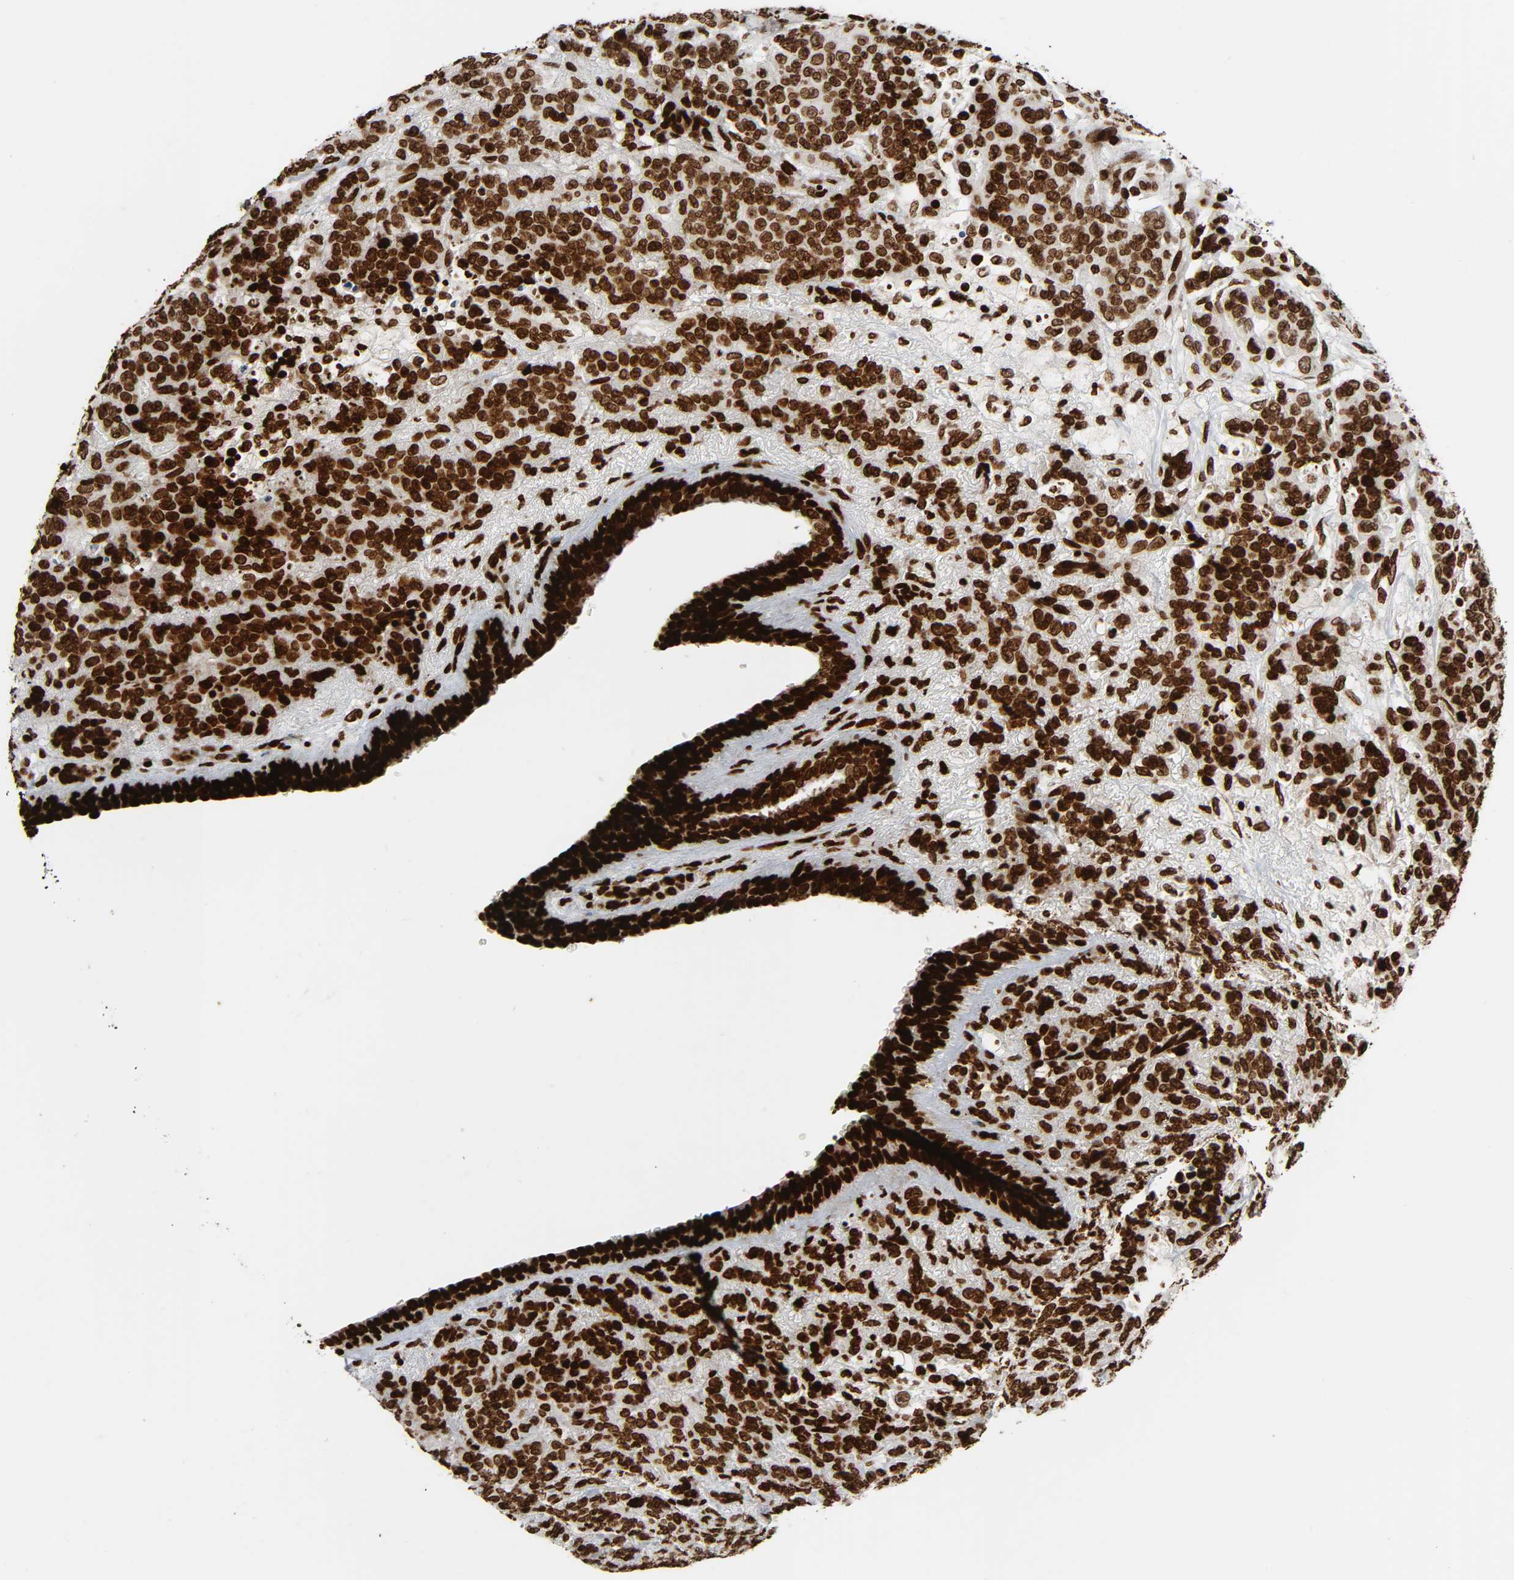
{"staining": {"intensity": "moderate", "quantity": ">75%", "location": "nuclear"}, "tissue": "breast cancer", "cell_type": "Tumor cells", "image_type": "cancer", "snomed": [{"axis": "morphology", "description": "Duct carcinoma"}, {"axis": "topography", "description": "Breast"}], "caption": "Tumor cells exhibit moderate nuclear expression in approximately >75% of cells in invasive ductal carcinoma (breast).", "gene": "RXRA", "patient": {"sex": "female", "age": 40}}